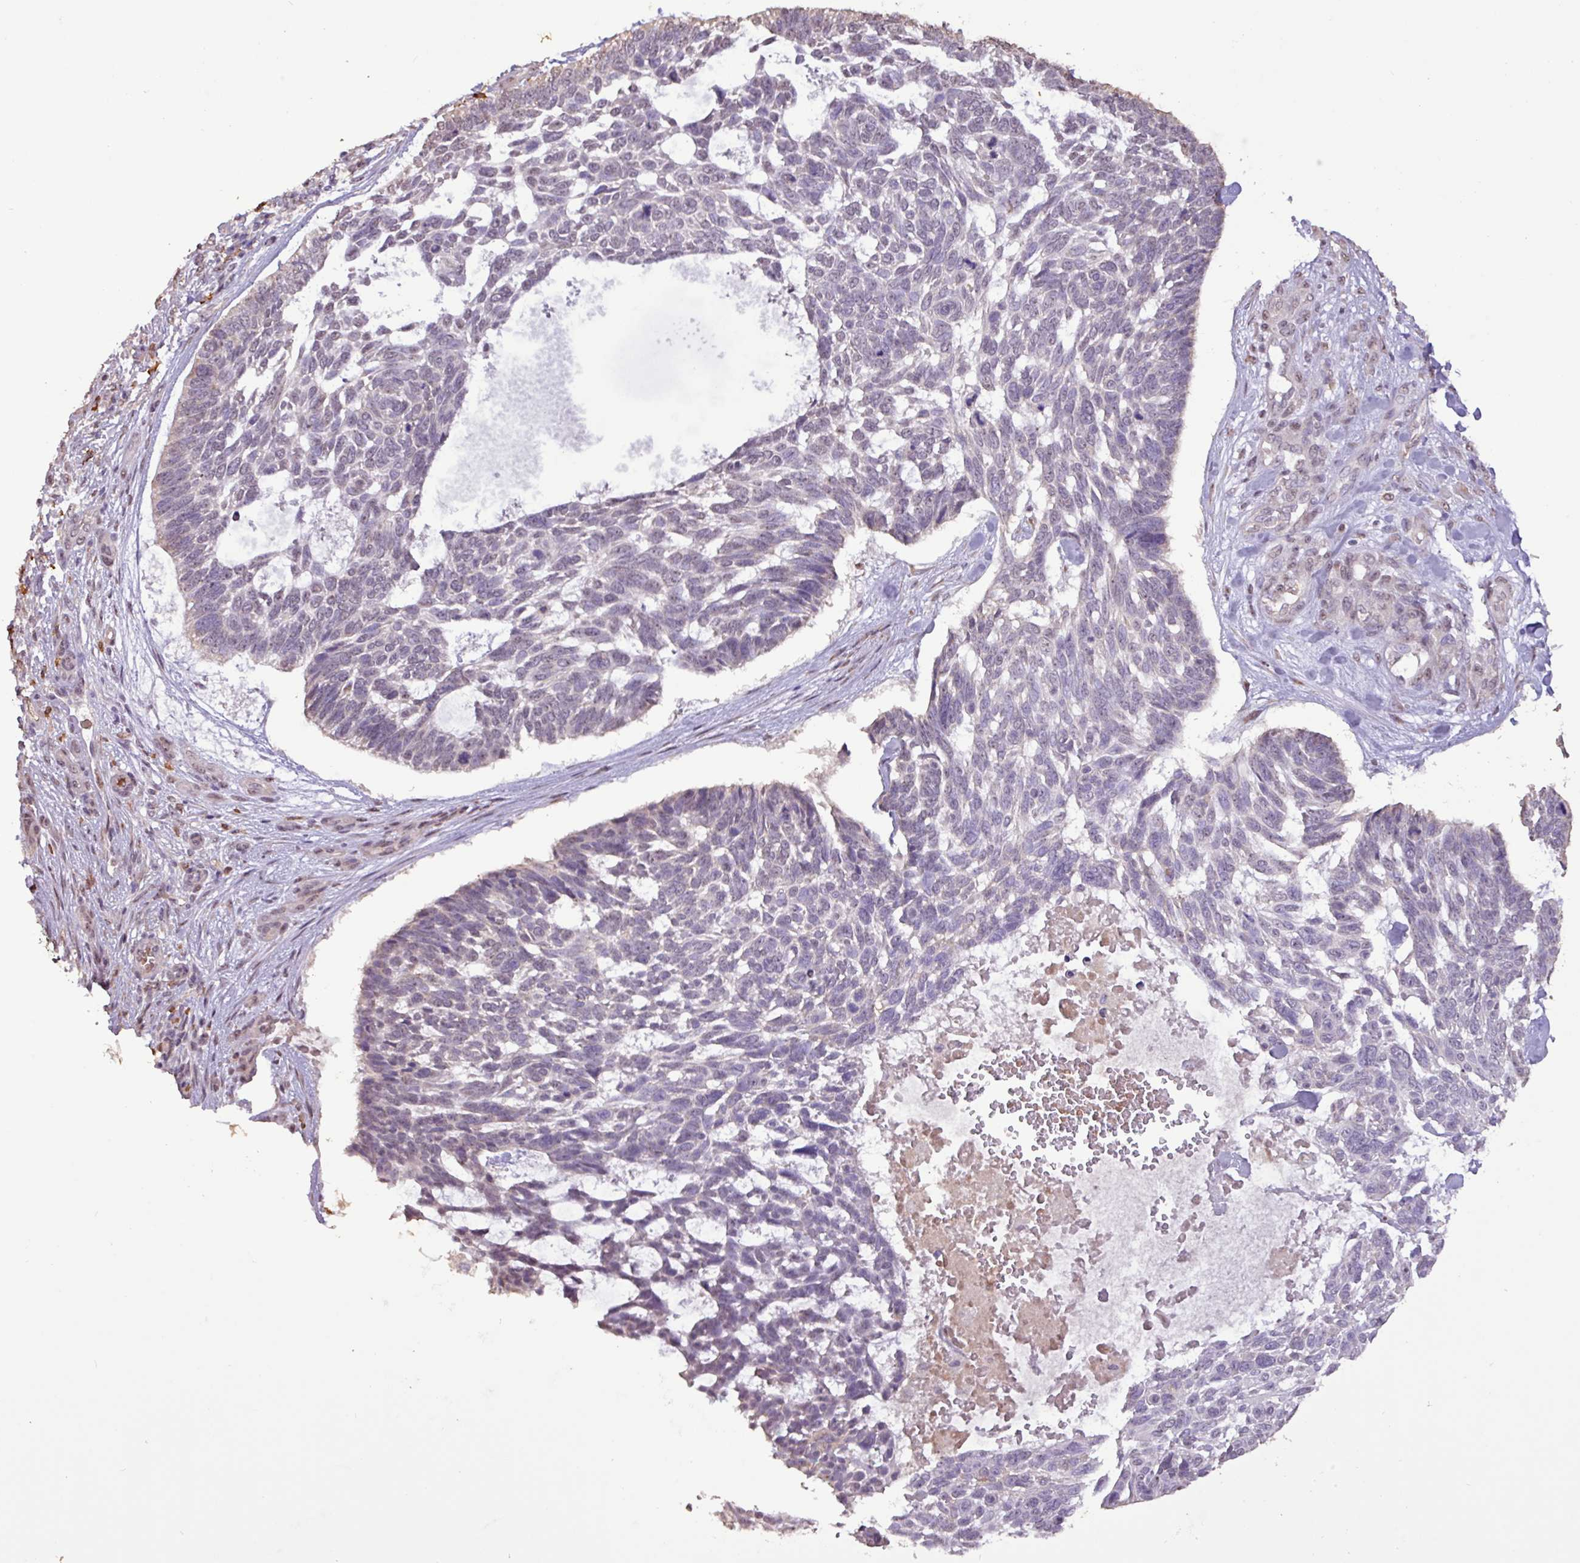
{"staining": {"intensity": "negative", "quantity": "none", "location": "none"}, "tissue": "skin cancer", "cell_type": "Tumor cells", "image_type": "cancer", "snomed": [{"axis": "morphology", "description": "Basal cell carcinoma"}, {"axis": "topography", "description": "Skin"}], "caption": "Image shows no significant protein staining in tumor cells of basal cell carcinoma (skin). (DAB (3,3'-diaminobenzidine) IHC, high magnification).", "gene": "L3MBTL3", "patient": {"sex": "male", "age": 88}}